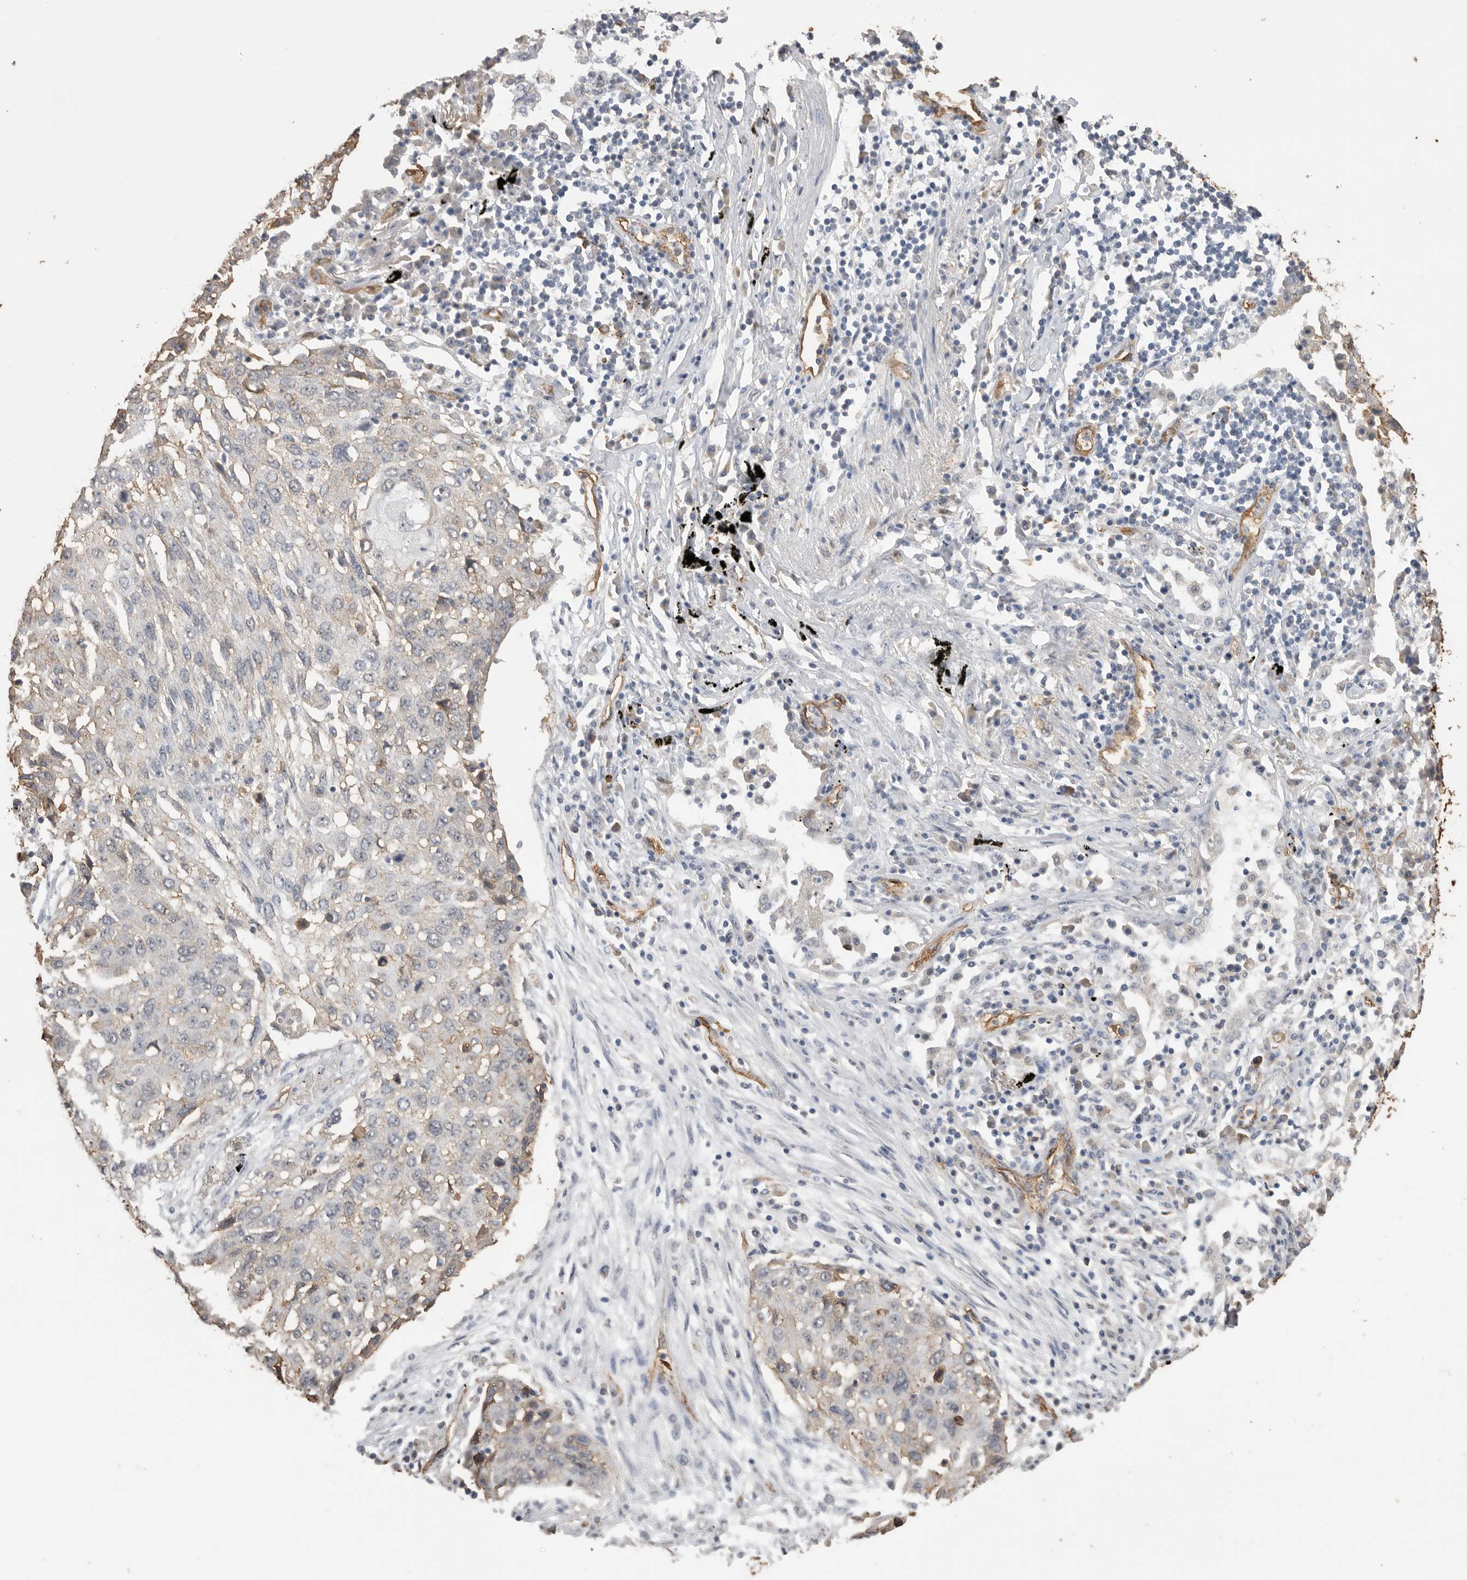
{"staining": {"intensity": "negative", "quantity": "none", "location": "none"}, "tissue": "lung cancer", "cell_type": "Tumor cells", "image_type": "cancer", "snomed": [{"axis": "morphology", "description": "Squamous cell carcinoma, NOS"}, {"axis": "topography", "description": "Lung"}], "caption": "The immunohistochemistry micrograph has no significant staining in tumor cells of squamous cell carcinoma (lung) tissue. The staining is performed using DAB (3,3'-diaminobenzidine) brown chromogen with nuclei counter-stained in using hematoxylin.", "gene": "IL27", "patient": {"sex": "female", "age": 63}}